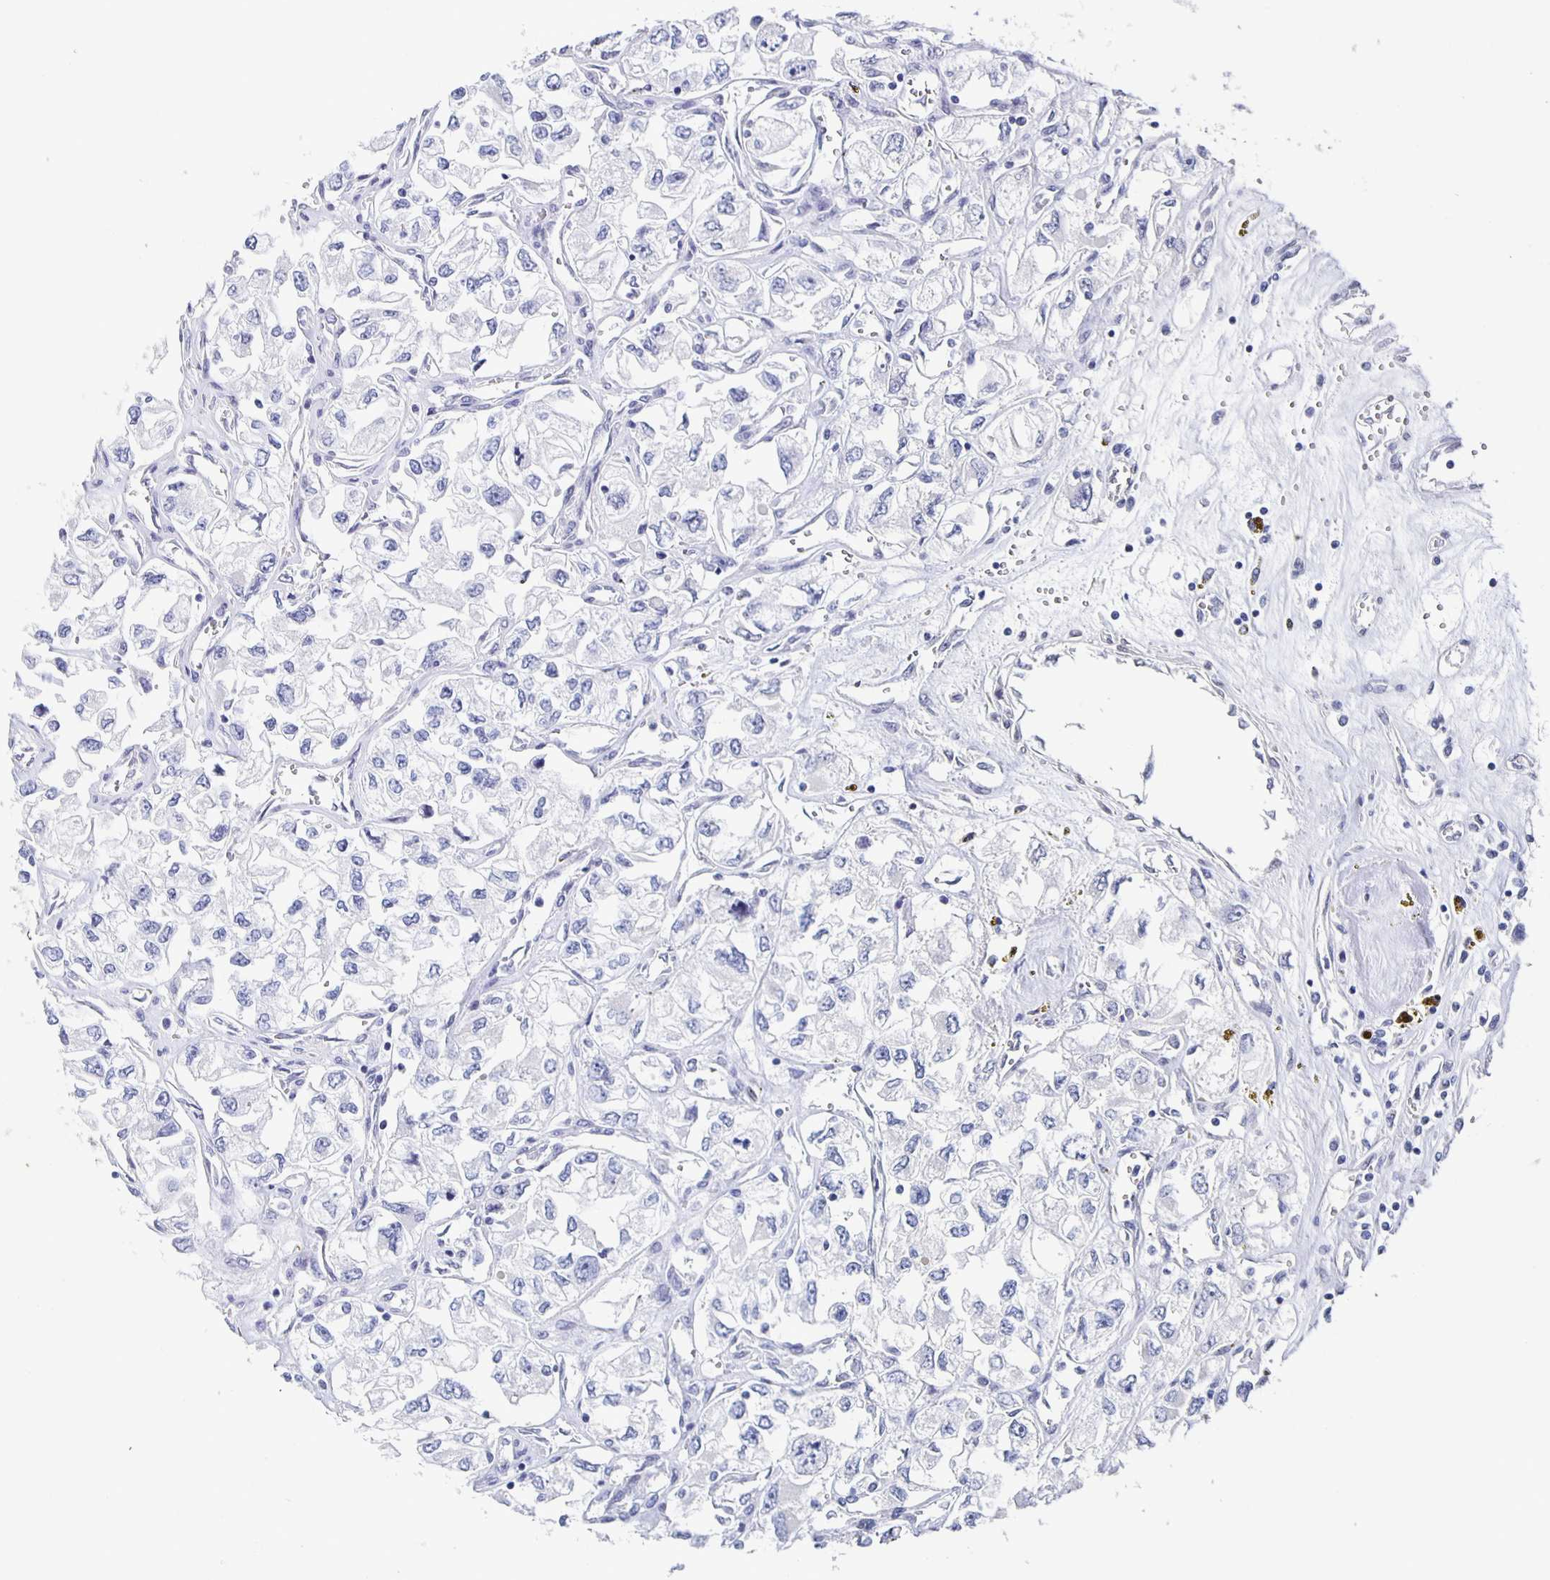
{"staining": {"intensity": "negative", "quantity": "none", "location": "none"}, "tissue": "renal cancer", "cell_type": "Tumor cells", "image_type": "cancer", "snomed": [{"axis": "morphology", "description": "Adenocarcinoma, NOS"}, {"axis": "topography", "description": "Kidney"}], "caption": "Protein analysis of renal cancer (adenocarcinoma) shows no significant expression in tumor cells.", "gene": "CCDC17", "patient": {"sex": "female", "age": 59}}